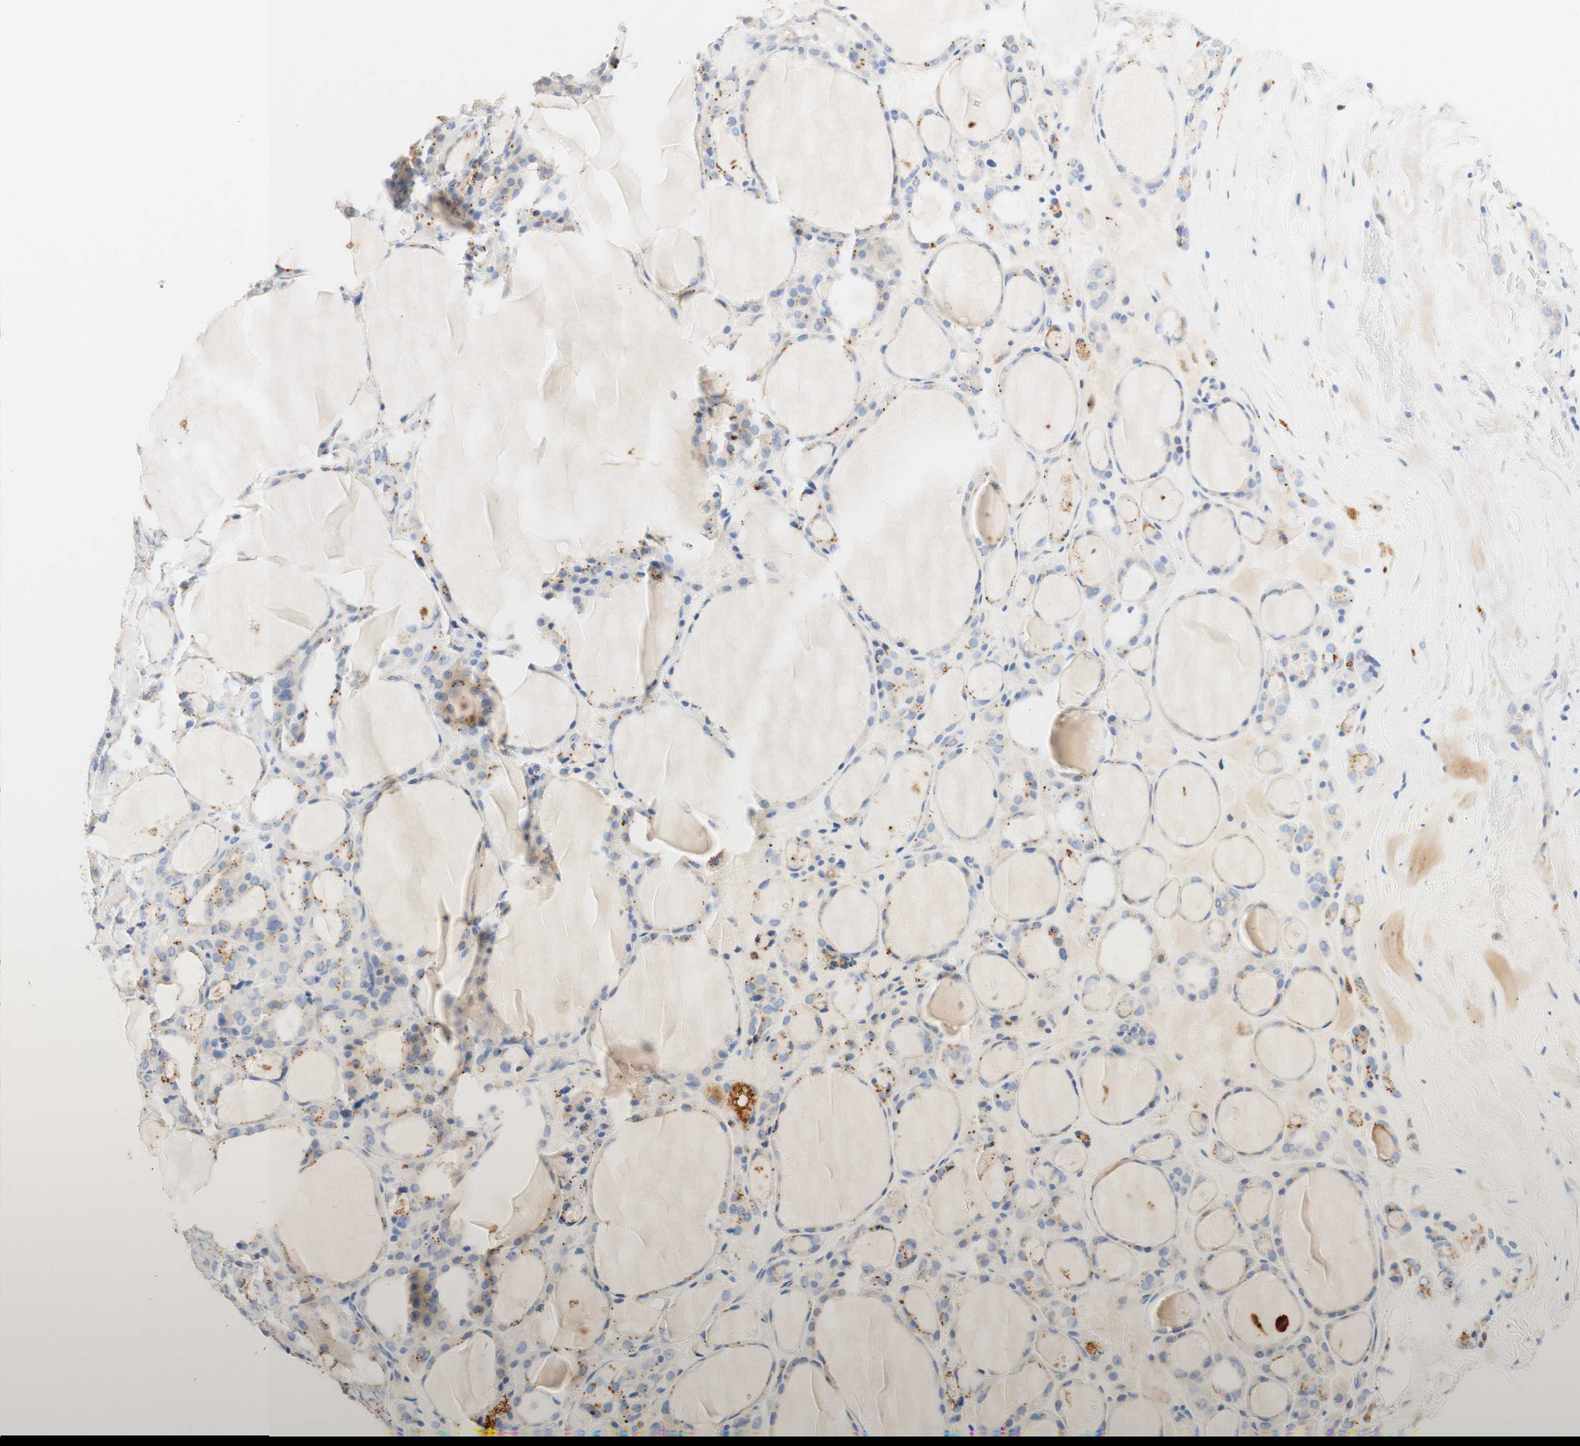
{"staining": {"intensity": "moderate", "quantity": "25%-75%", "location": "cytoplasmic/membranous"}, "tissue": "thyroid gland", "cell_type": "Glandular cells", "image_type": "normal", "snomed": [{"axis": "morphology", "description": "Normal tissue, NOS"}, {"axis": "morphology", "description": "Carcinoma, NOS"}, {"axis": "topography", "description": "Thyroid gland"}], "caption": "Moderate cytoplasmic/membranous protein staining is present in approximately 25%-75% of glandular cells in thyroid gland. (DAB IHC, brown staining for protein, blue staining for nuclei).", "gene": "CD63", "patient": {"sex": "female", "age": 86}}